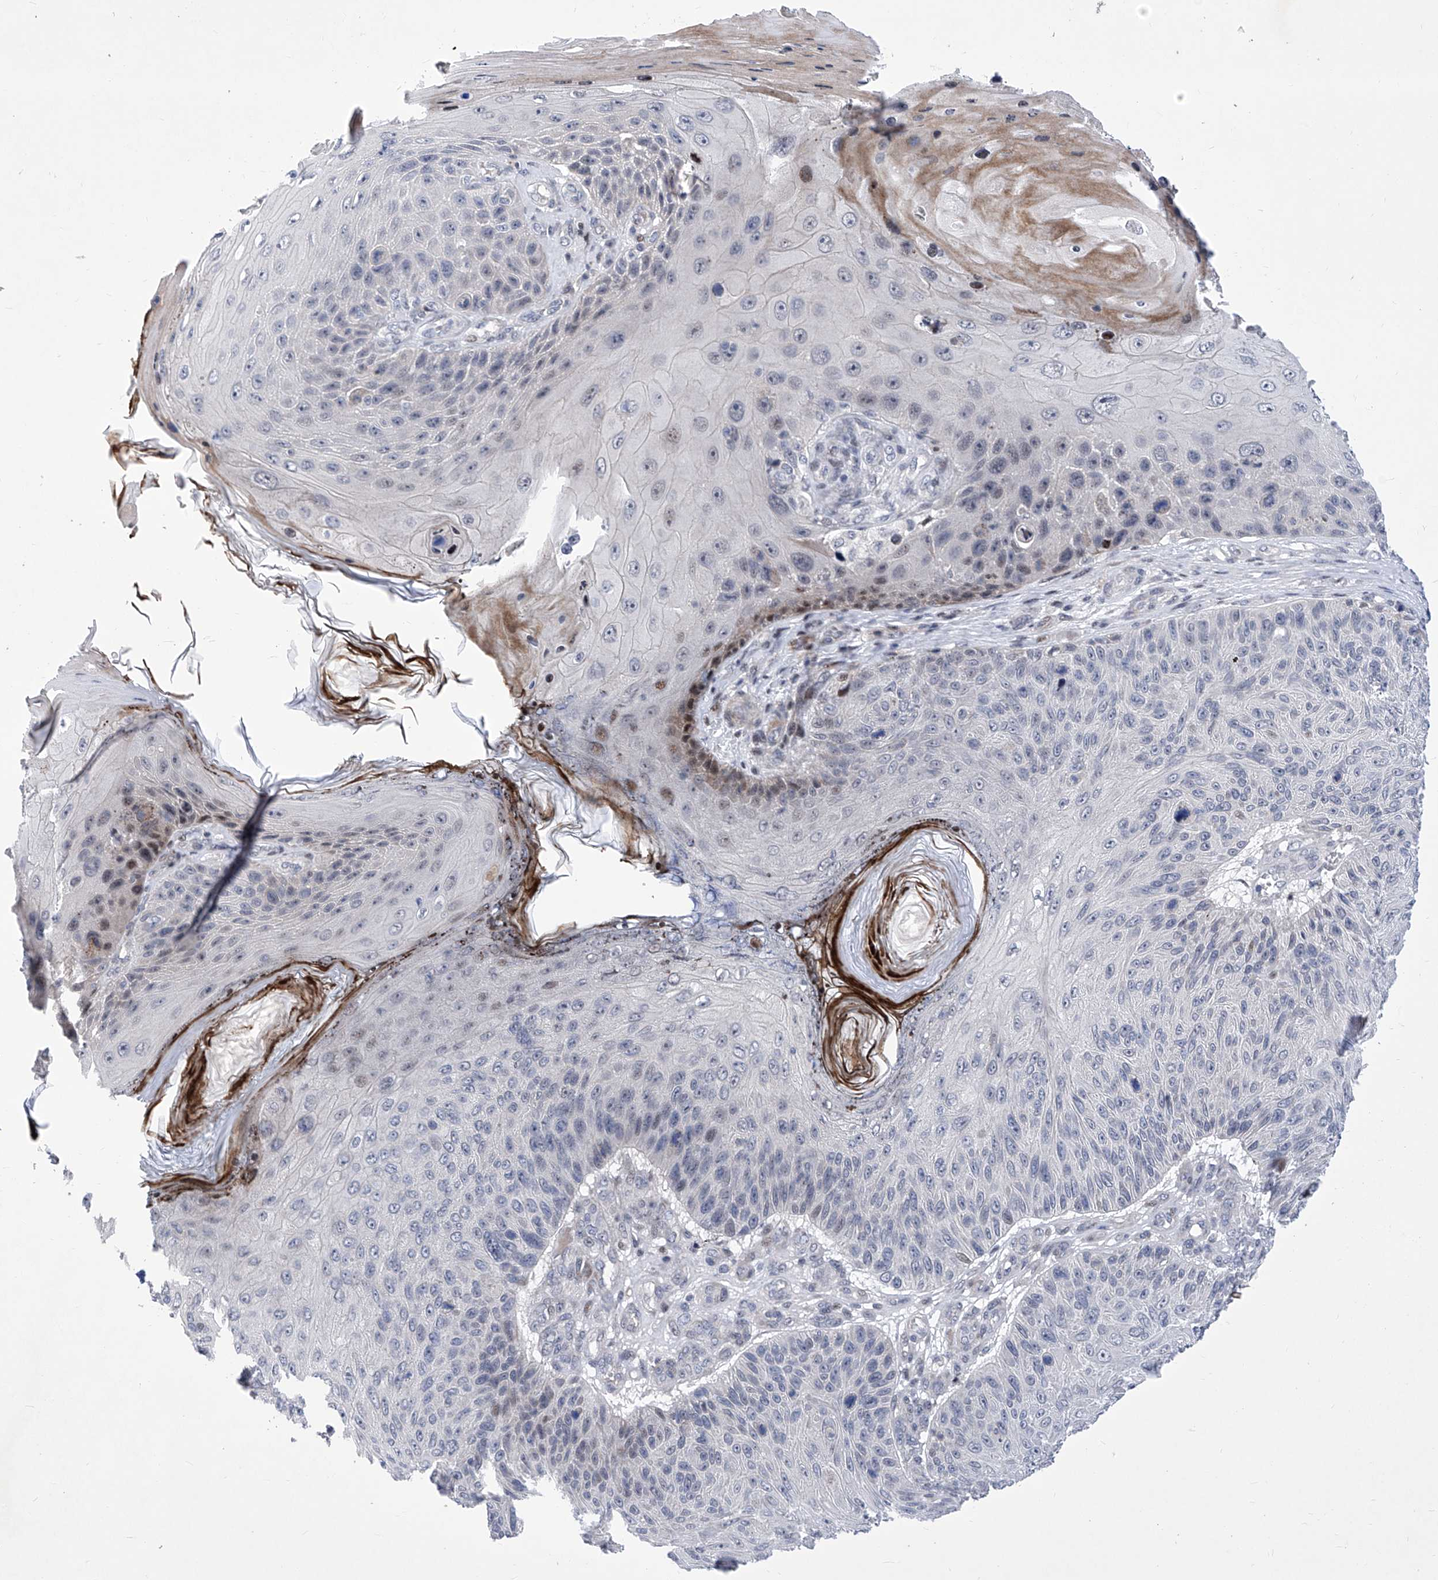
{"staining": {"intensity": "moderate", "quantity": "<25%", "location": "nuclear"}, "tissue": "skin cancer", "cell_type": "Tumor cells", "image_type": "cancer", "snomed": [{"axis": "morphology", "description": "Squamous cell carcinoma, NOS"}, {"axis": "topography", "description": "Skin"}], "caption": "A low amount of moderate nuclear positivity is seen in approximately <25% of tumor cells in squamous cell carcinoma (skin) tissue.", "gene": "NUFIP1", "patient": {"sex": "female", "age": 88}}